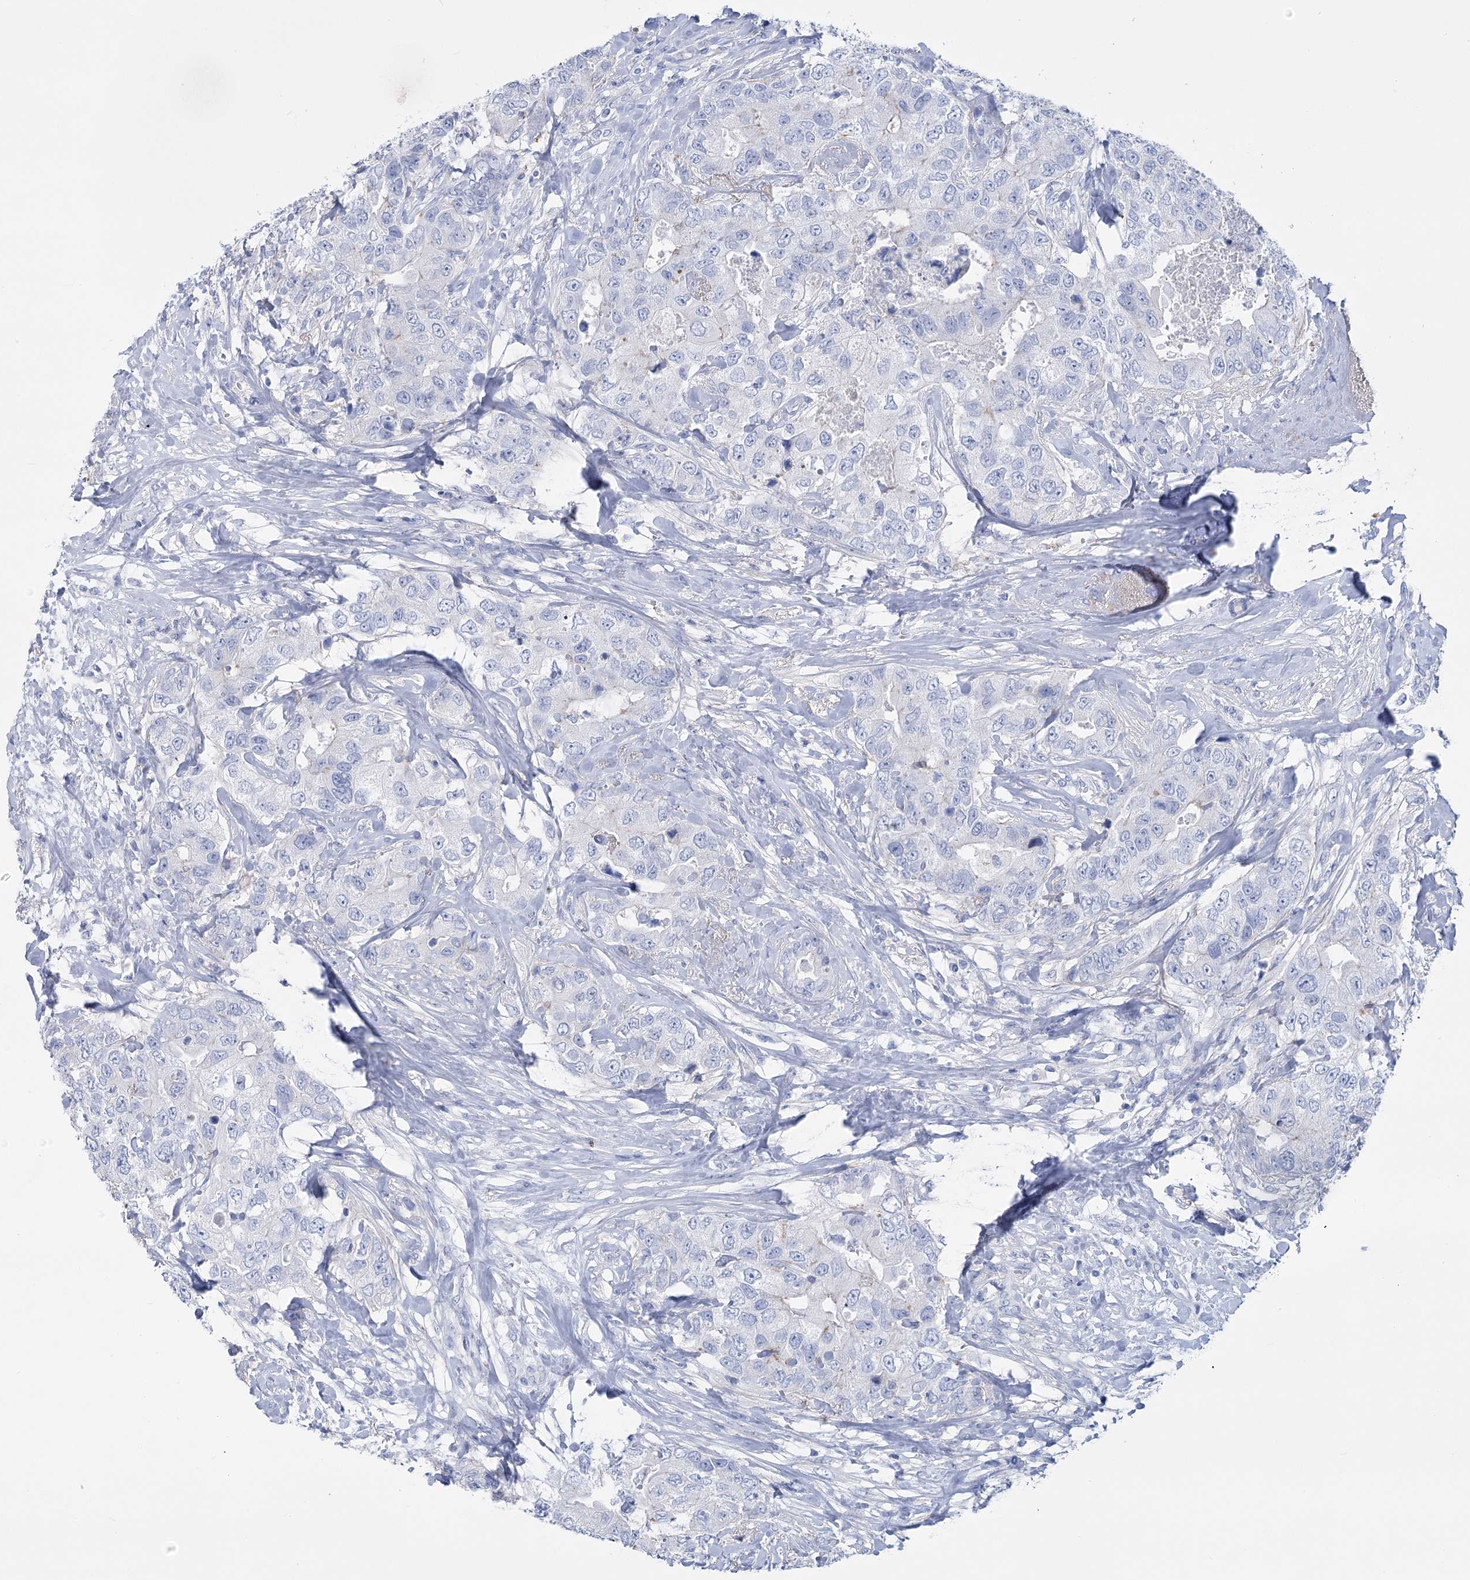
{"staining": {"intensity": "negative", "quantity": "none", "location": "none"}, "tissue": "breast cancer", "cell_type": "Tumor cells", "image_type": "cancer", "snomed": [{"axis": "morphology", "description": "Duct carcinoma"}, {"axis": "topography", "description": "Breast"}], "caption": "The histopathology image shows no staining of tumor cells in infiltrating ductal carcinoma (breast).", "gene": "PCDHA1", "patient": {"sex": "female", "age": 62}}